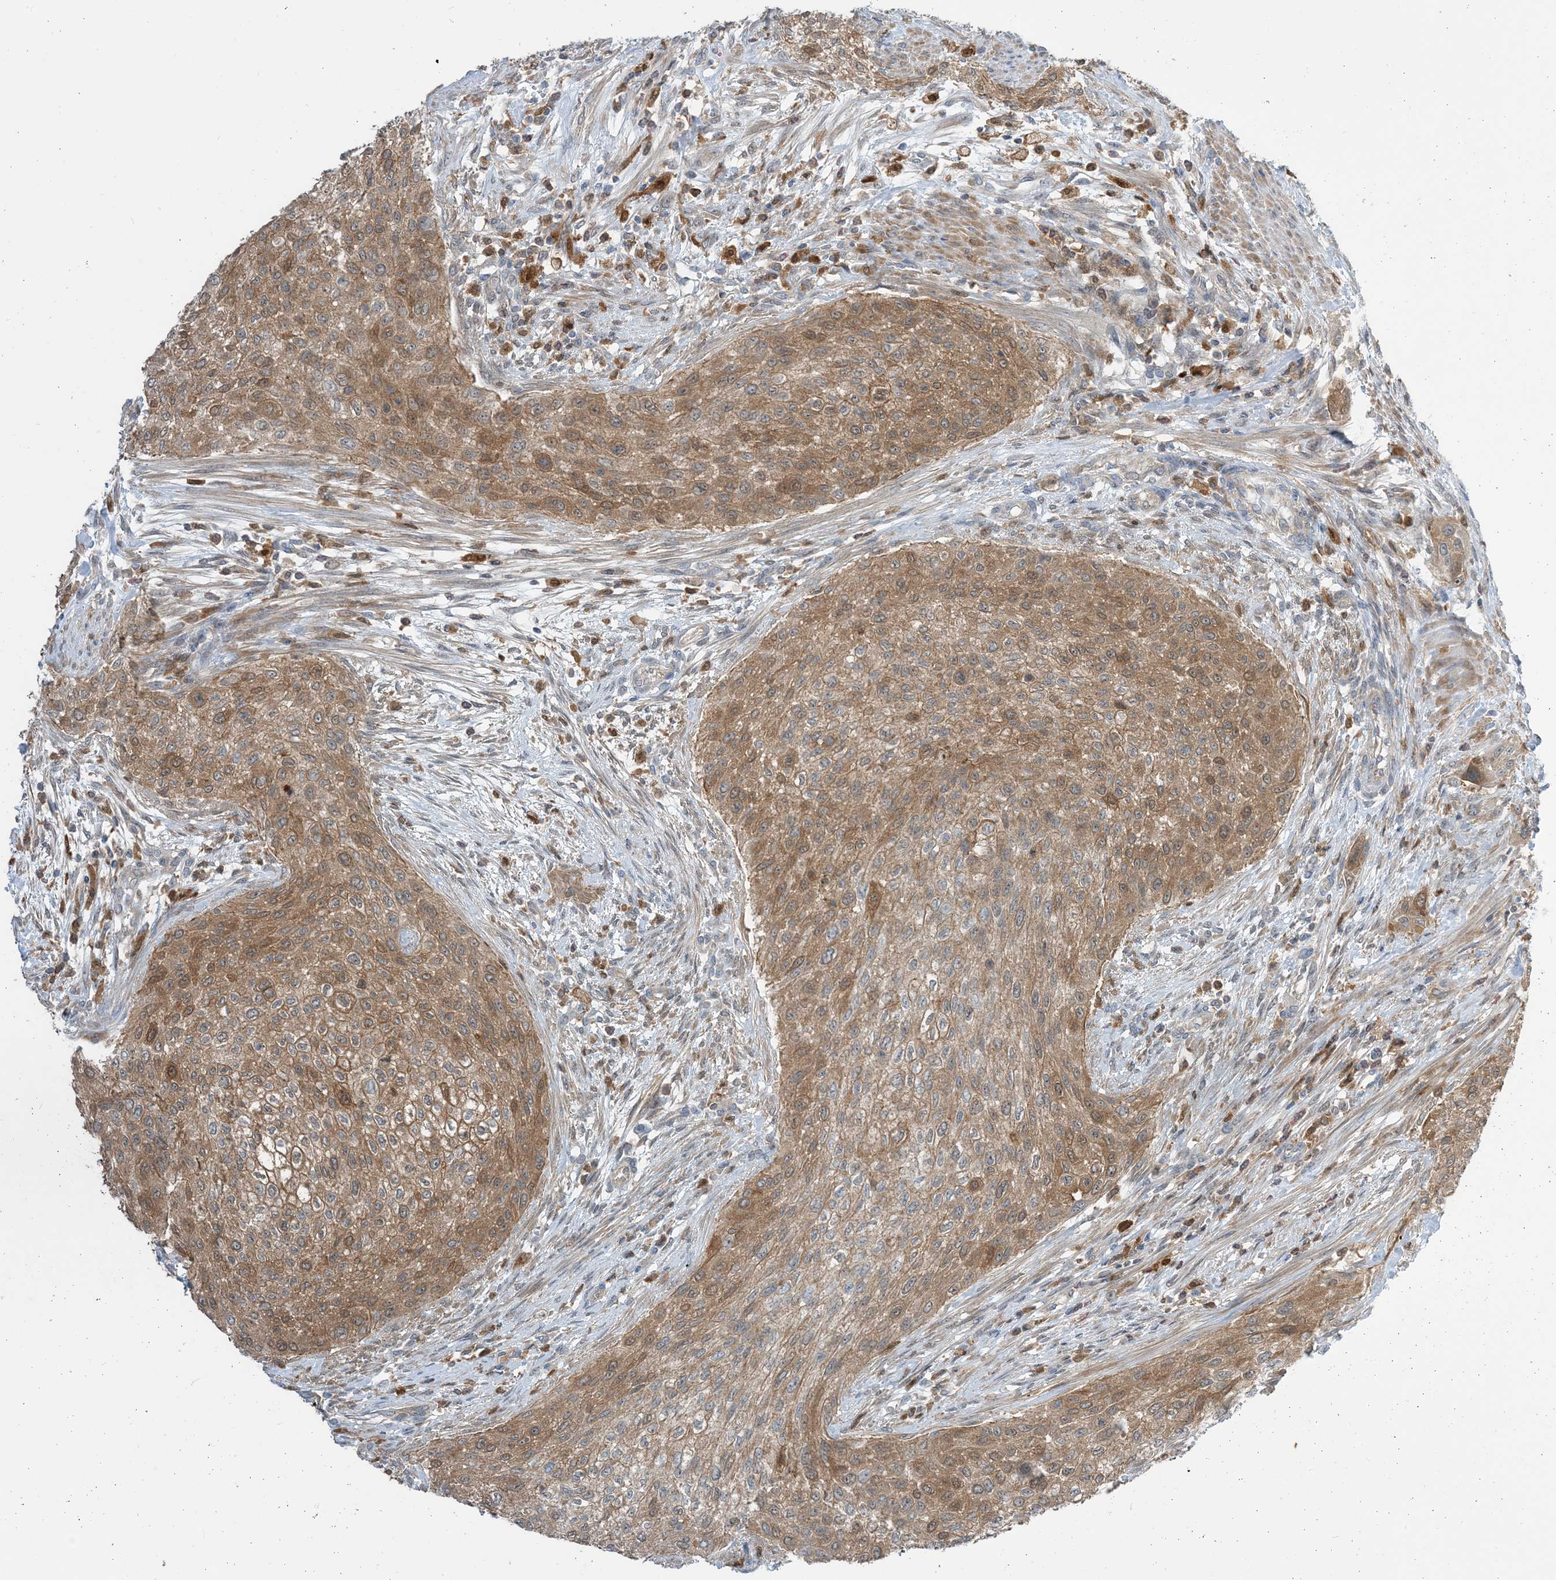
{"staining": {"intensity": "moderate", "quantity": ">75%", "location": "cytoplasmic/membranous"}, "tissue": "urothelial cancer", "cell_type": "Tumor cells", "image_type": "cancer", "snomed": [{"axis": "morphology", "description": "Urothelial carcinoma, High grade"}, {"axis": "topography", "description": "Urinary bladder"}], "caption": "Approximately >75% of tumor cells in human urothelial cancer show moderate cytoplasmic/membranous protein positivity as visualized by brown immunohistochemical staining.", "gene": "NAGK", "patient": {"sex": "male", "age": 35}}